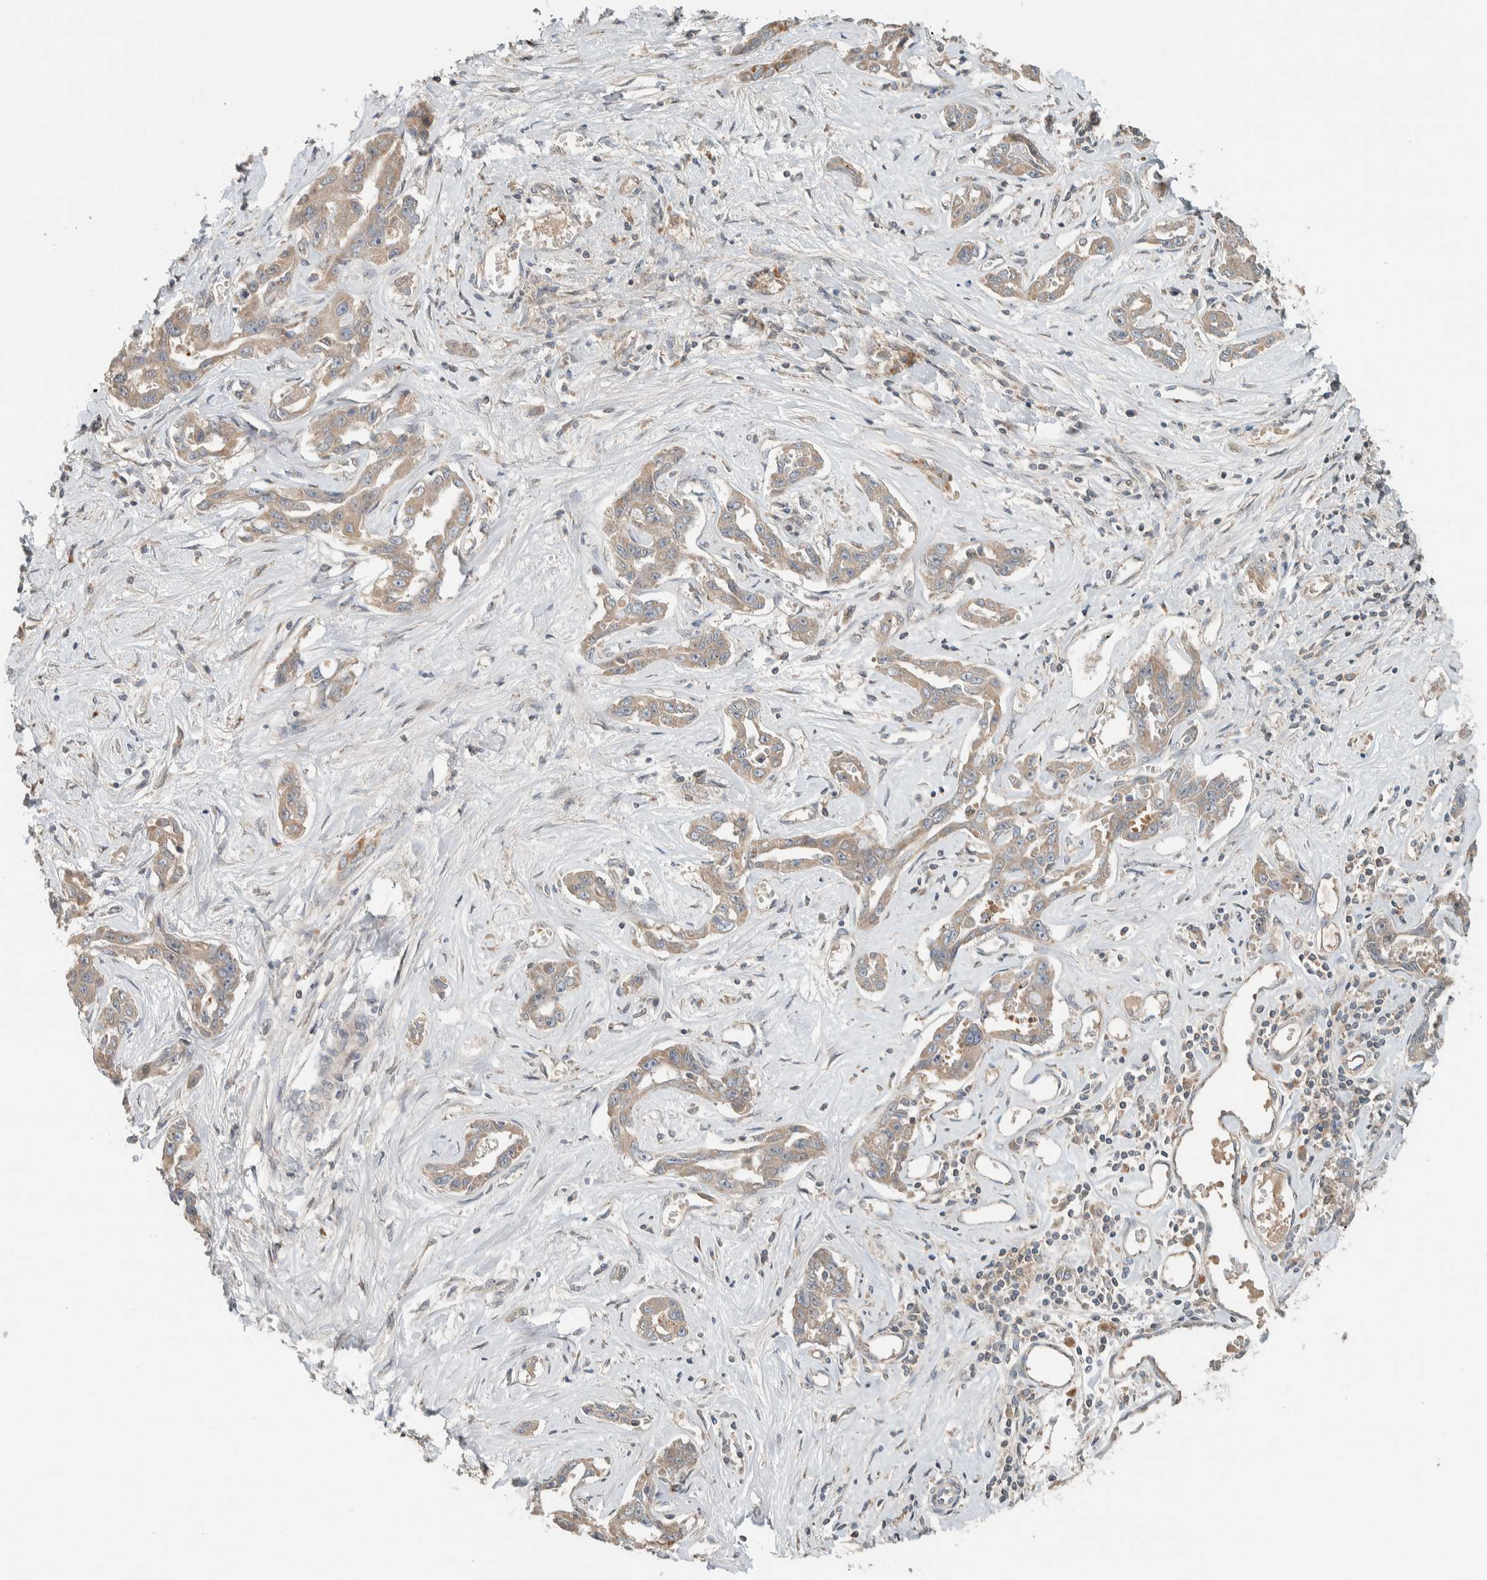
{"staining": {"intensity": "negative", "quantity": "none", "location": "none"}, "tissue": "liver cancer", "cell_type": "Tumor cells", "image_type": "cancer", "snomed": [{"axis": "morphology", "description": "Cholangiocarcinoma"}, {"axis": "topography", "description": "Liver"}], "caption": "The immunohistochemistry (IHC) histopathology image has no significant staining in tumor cells of liver cancer (cholangiocarcinoma) tissue.", "gene": "NBR1", "patient": {"sex": "male", "age": 59}}